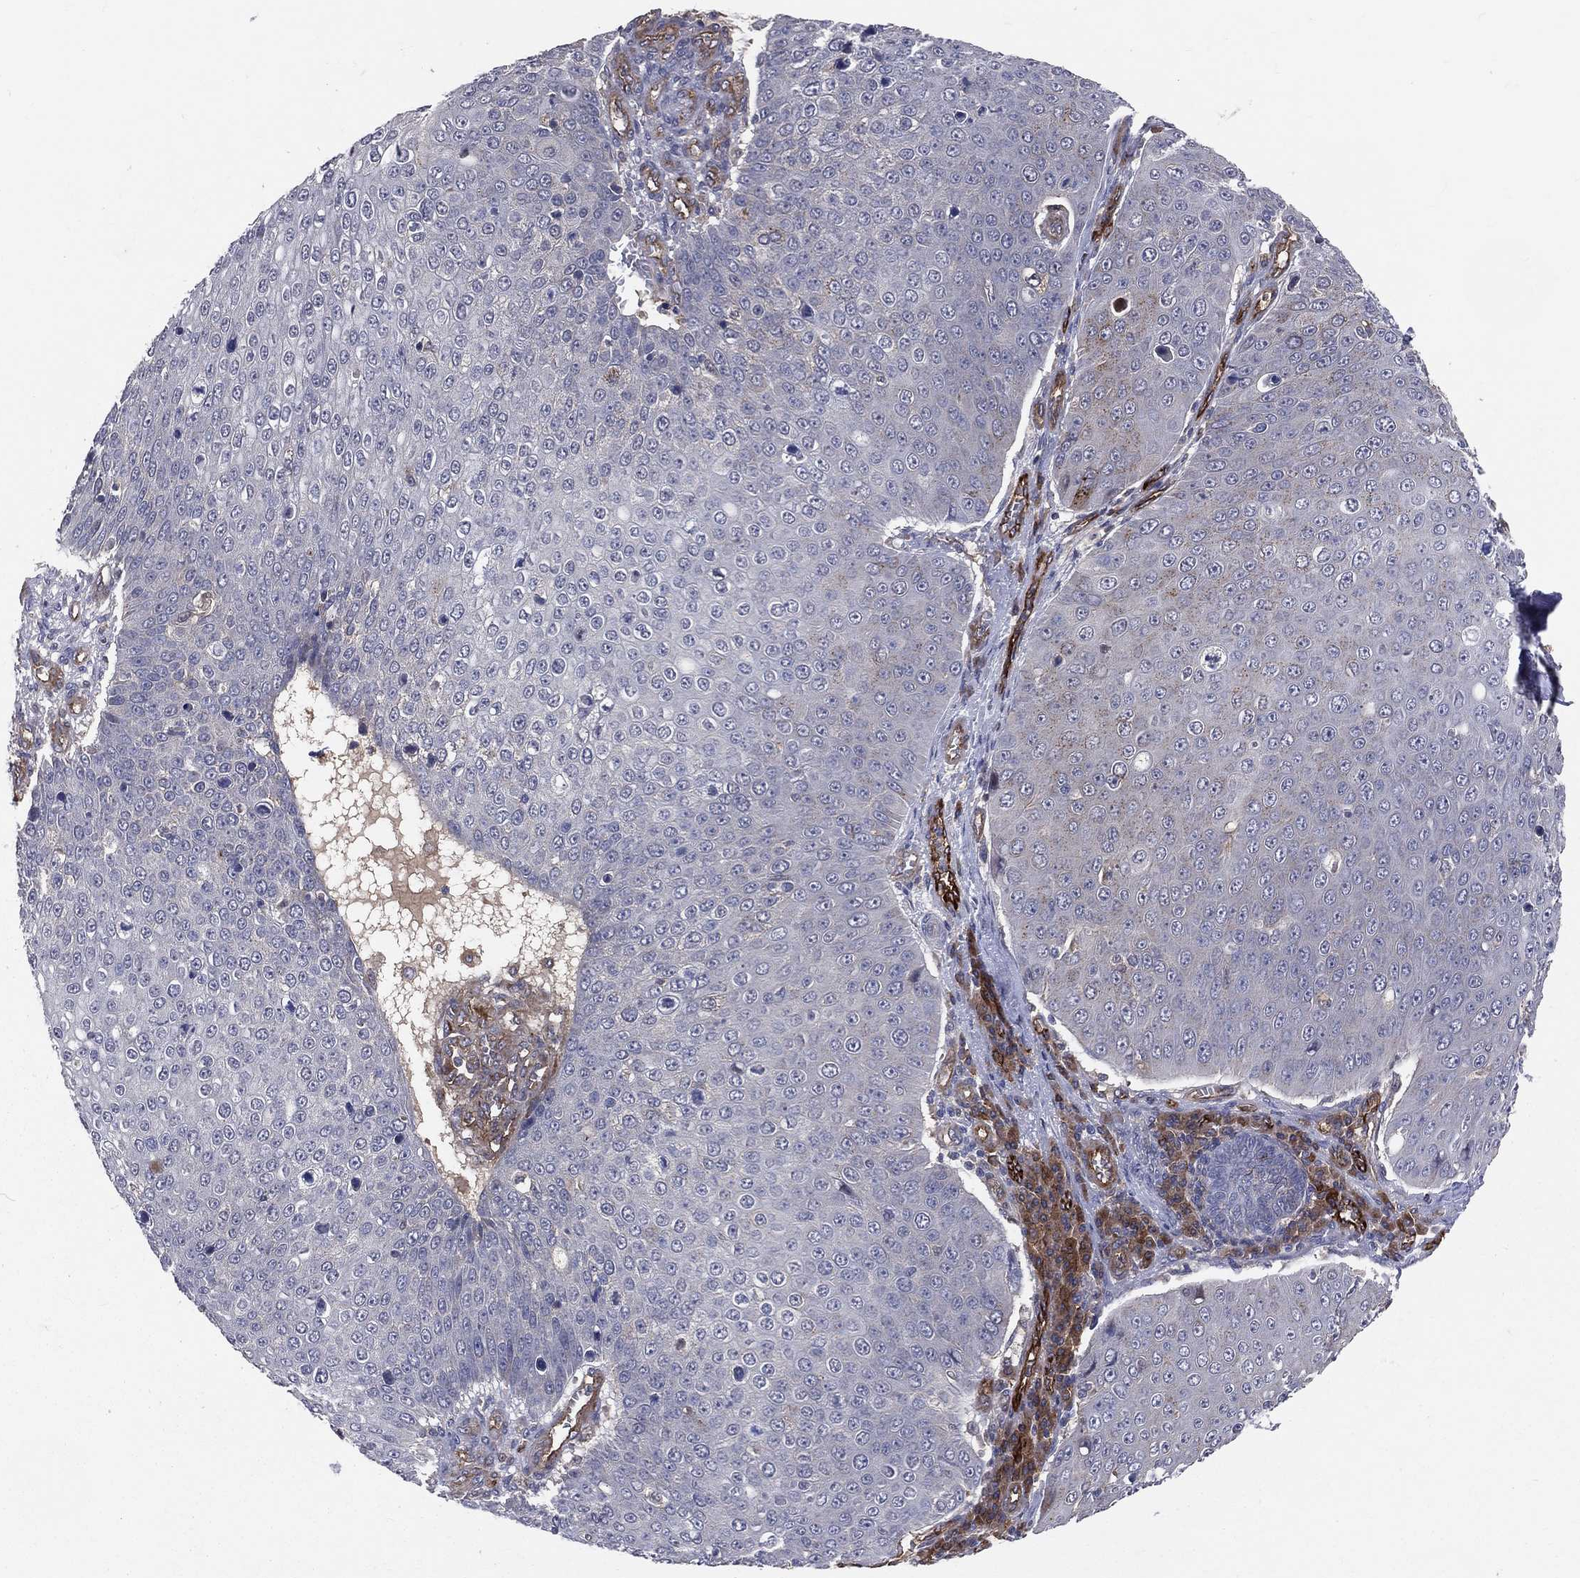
{"staining": {"intensity": "negative", "quantity": "none", "location": "none"}, "tissue": "skin cancer", "cell_type": "Tumor cells", "image_type": "cancer", "snomed": [{"axis": "morphology", "description": "Squamous cell carcinoma, NOS"}, {"axis": "topography", "description": "Skin"}], "caption": "Protein analysis of squamous cell carcinoma (skin) exhibits no significant staining in tumor cells.", "gene": "ENTPD1", "patient": {"sex": "male", "age": 71}}